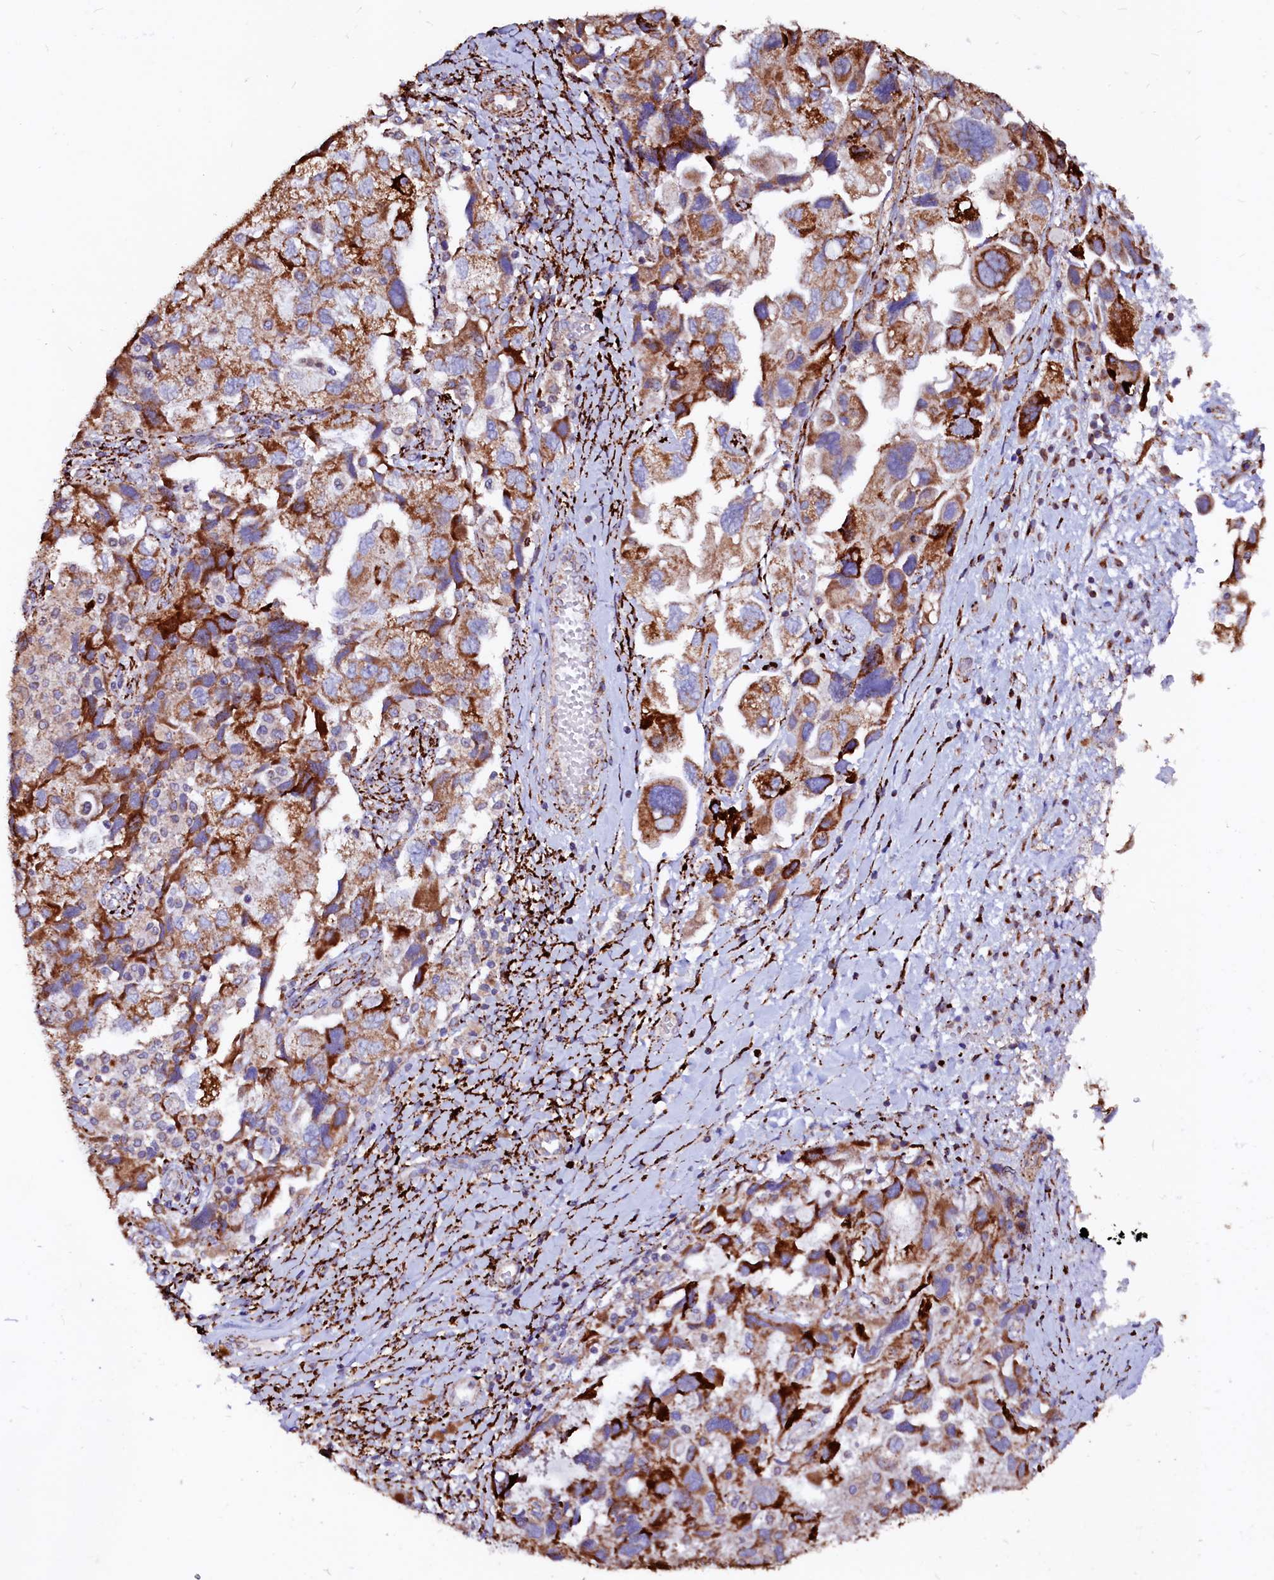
{"staining": {"intensity": "strong", "quantity": ">75%", "location": "cytoplasmic/membranous"}, "tissue": "ovarian cancer", "cell_type": "Tumor cells", "image_type": "cancer", "snomed": [{"axis": "morphology", "description": "Carcinoma, NOS"}, {"axis": "morphology", "description": "Cystadenocarcinoma, serous, NOS"}, {"axis": "topography", "description": "Ovary"}], "caption": "DAB (3,3'-diaminobenzidine) immunohistochemical staining of ovarian cancer shows strong cytoplasmic/membranous protein expression in approximately >75% of tumor cells.", "gene": "MAOB", "patient": {"sex": "female", "age": 69}}